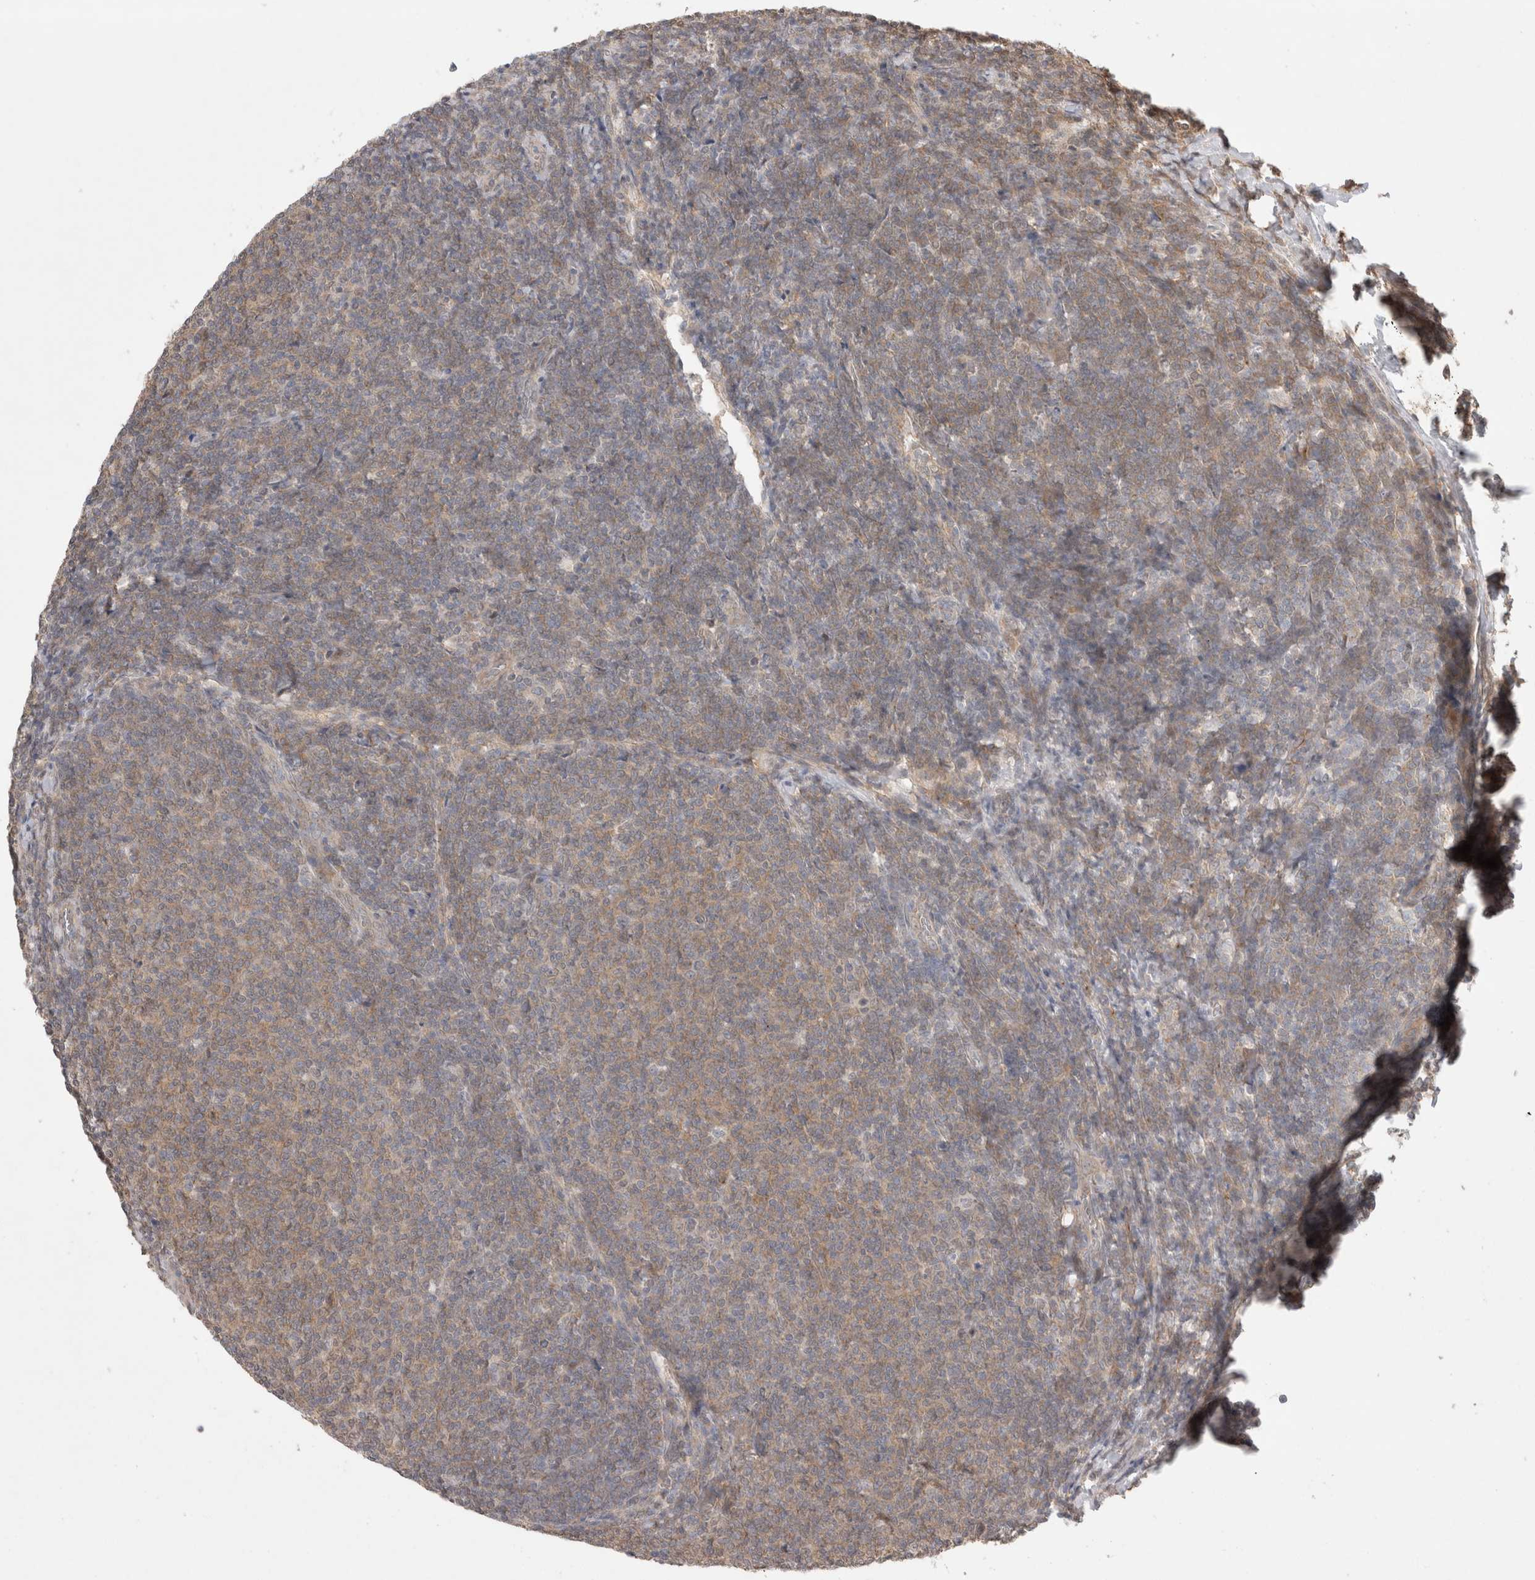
{"staining": {"intensity": "weak", "quantity": "25%-75%", "location": "cytoplasmic/membranous"}, "tissue": "lymphoma", "cell_type": "Tumor cells", "image_type": "cancer", "snomed": [{"axis": "morphology", "description": "Malignant lymphoma, non-Hodgkin's type, Low grade"}, {"axis": "topography", "description": "Lymph node"}], "caption": "A high-resolution micrograph shows IHC staining of low-grade malignant lymphoma, non-Hodgkin's type, which demonstrates weak cytoplasmic/membranous expression in about 25%-75% of tumor cells.", "gene": "WIPF2", "patient": {"sex": "male", "age": 66}}